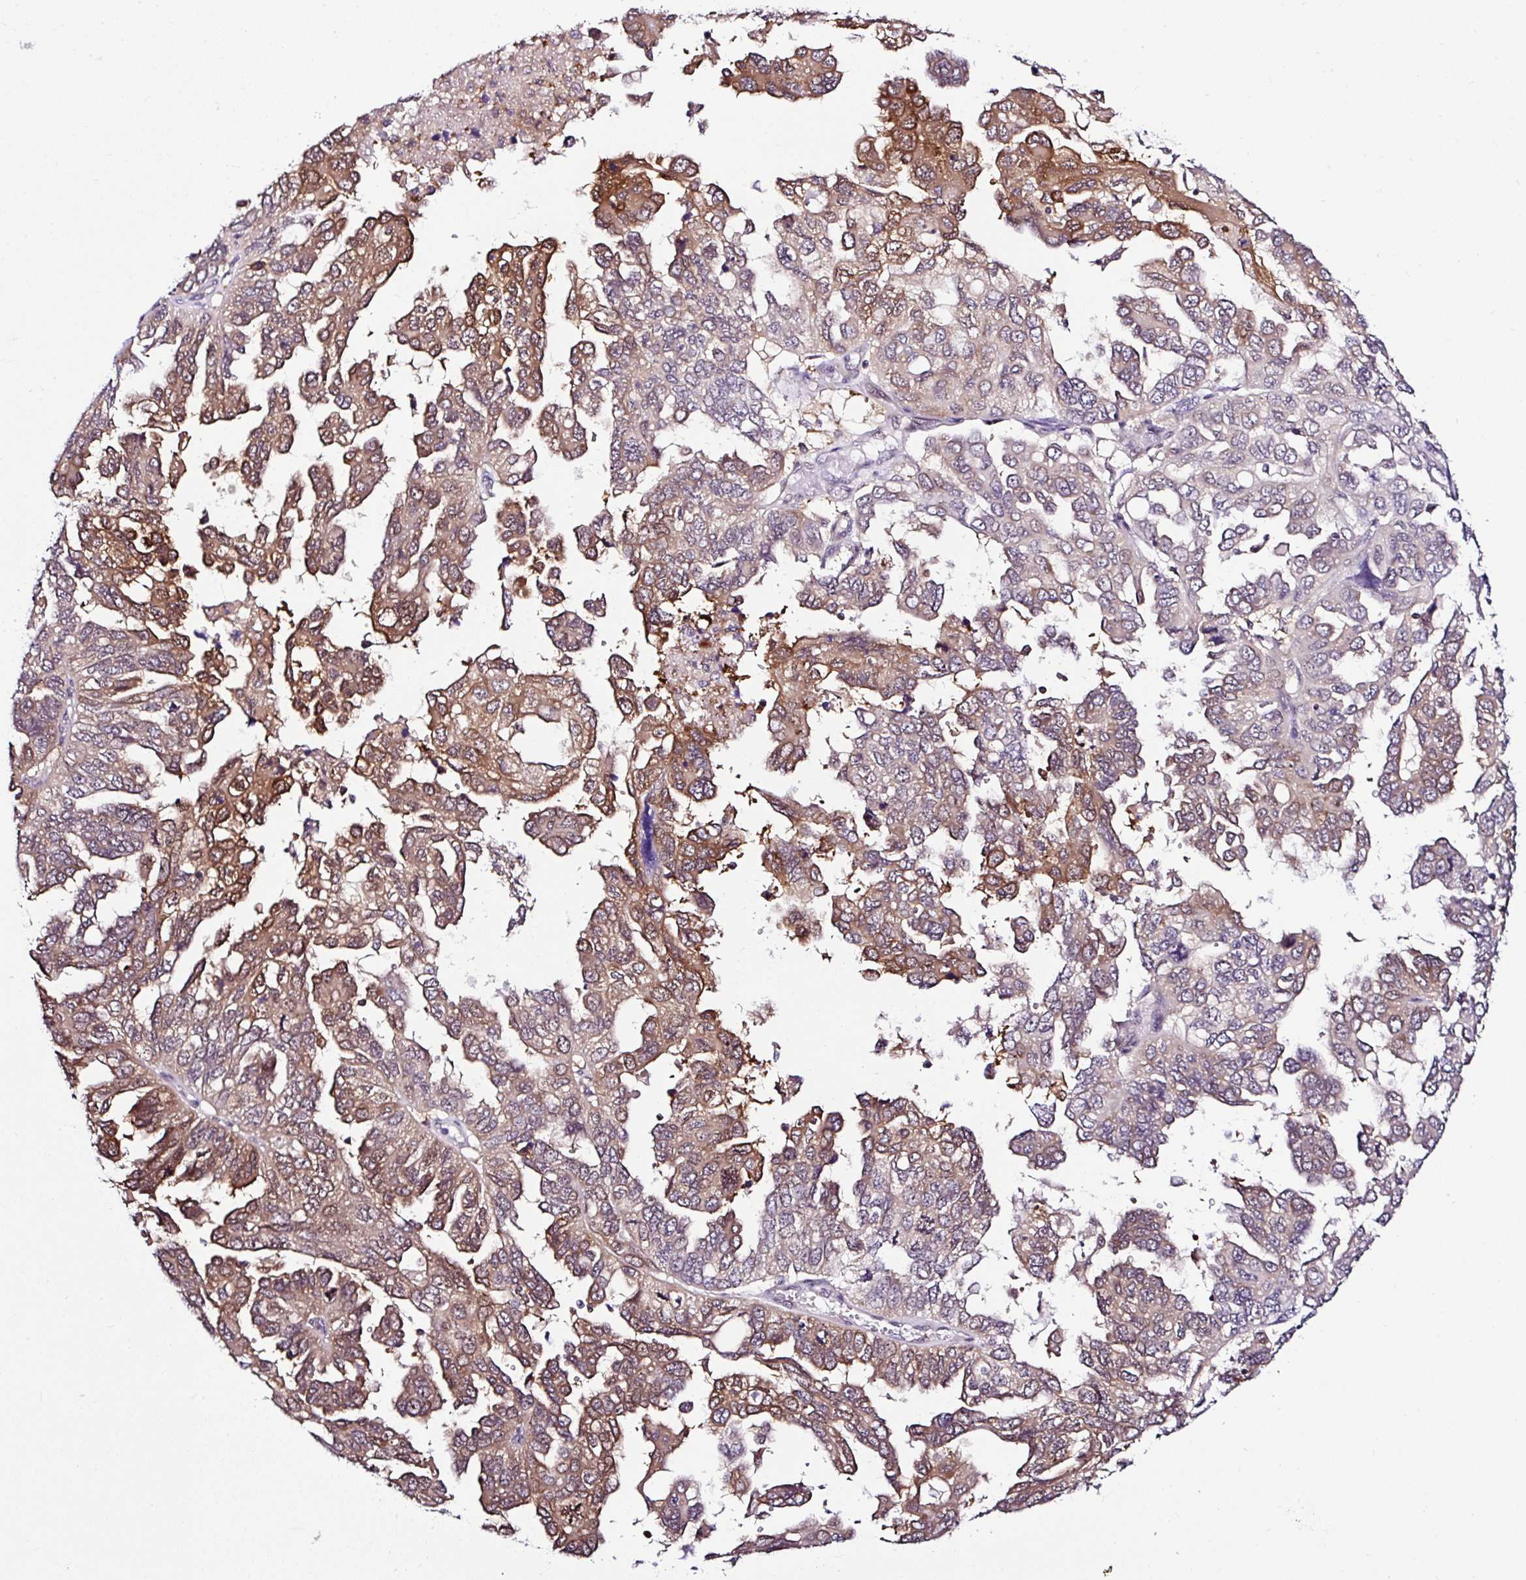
{"staining": {"intensity": "moderate", "quantity": "25%-75%", "location": "cytoplasmic/membranous,nuclear"}, "tissue": "ovarian cancer", "cell_type": "Tumor cells", "image_type": "cancer", "snomed": [{"axis": "morphology", "description": "Cystadenocarcinoma, serous, NOS"}, {"axis": "topography", "description": "Ovary"}], "caption": "Protein staining reveals moderate cytoplasmic/membranous and nuclear staining in approximately 25%-75% of tumor cells in ovarian cancer.", "gene": "PIN4", "patient": {"sex": "female", "age": 53}}